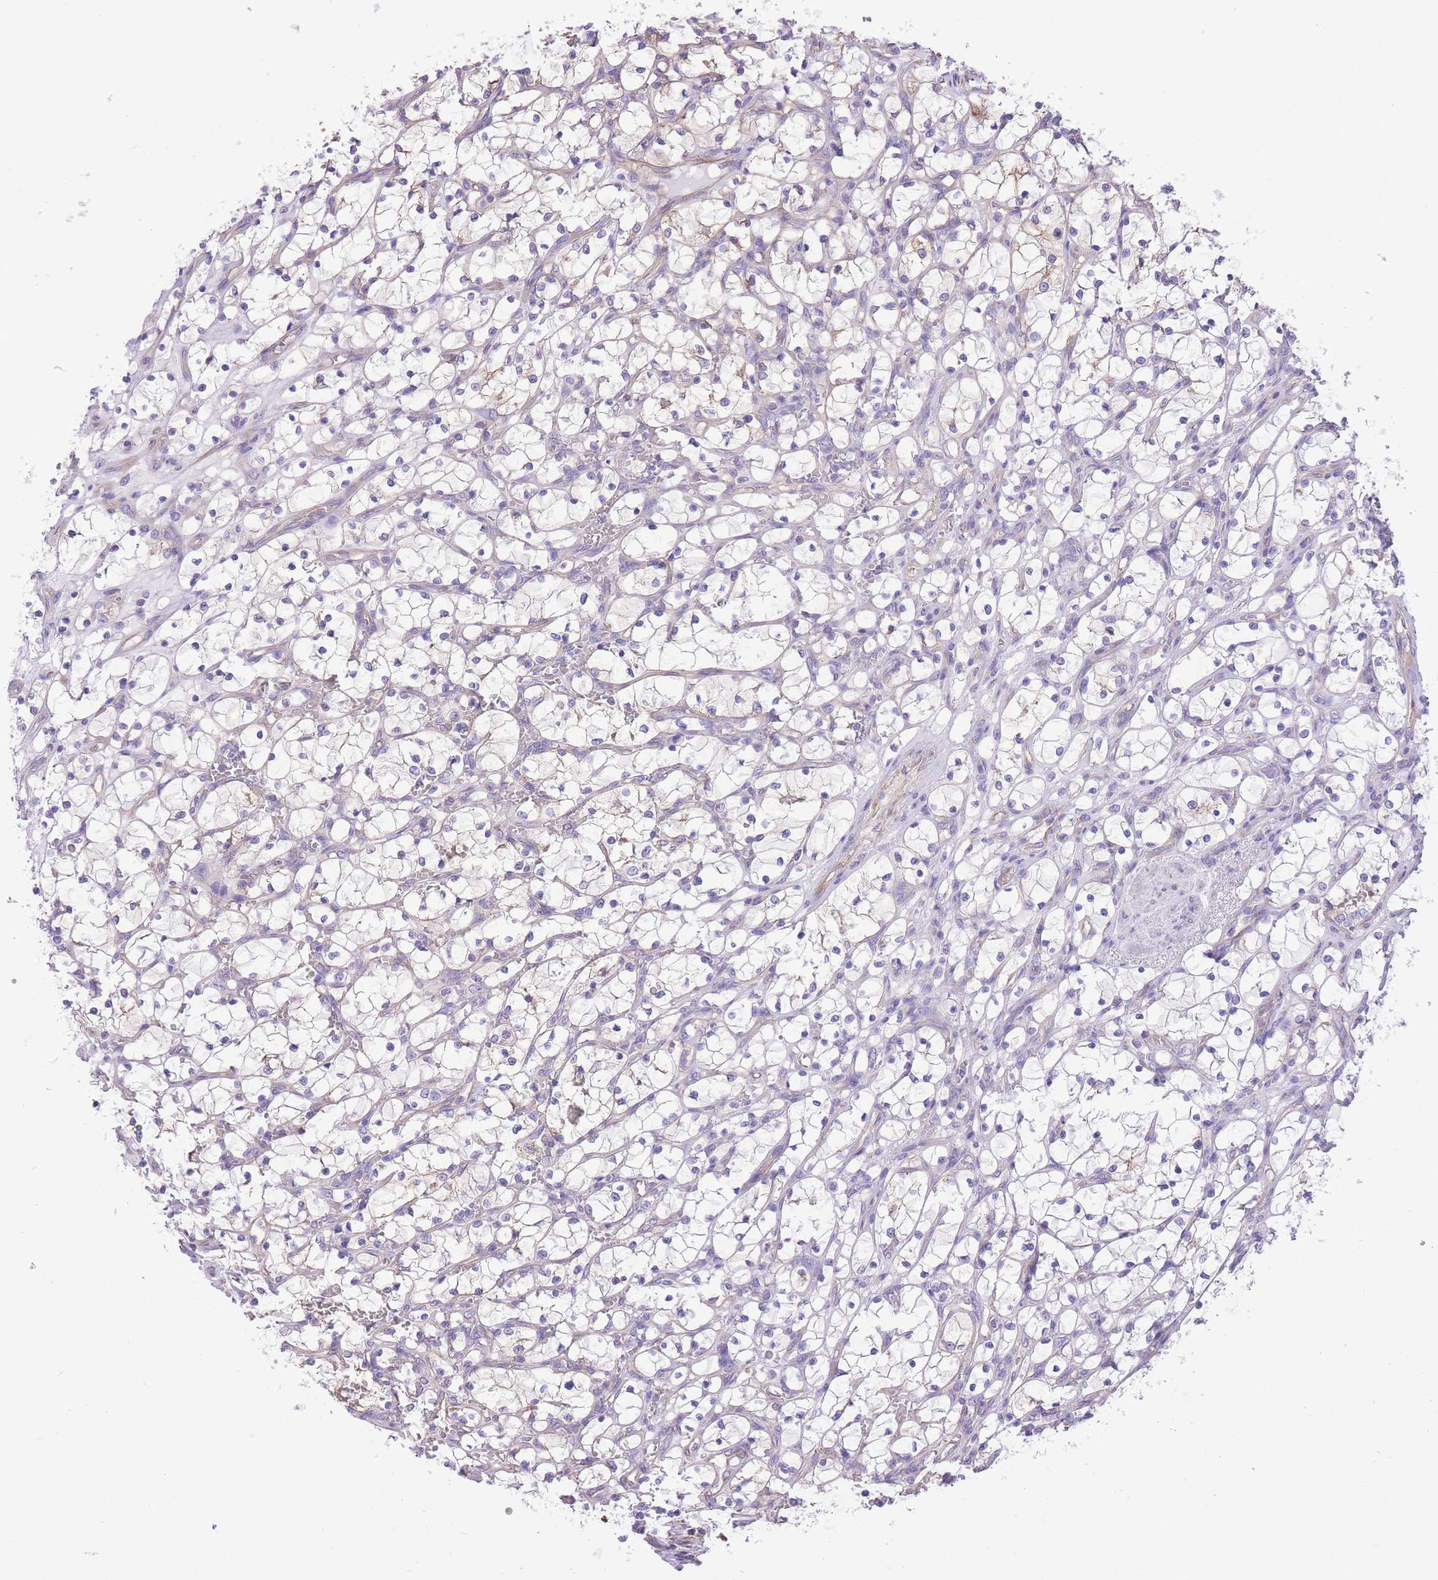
{"staining": {"intensity": "negative", "quantity": "none", "location": "none"}, "tissue": "renal cancer", "cell_type": "Tumor cells", "image_type": "cancer", "snomed": [{"axis": "morphology", "description": "Adenocarcinoma, NOS"}, {"axis": "topography", "description": "Kidney"}], "caption": "The IHC photomicrograph has no significant expression in tumor cells of renal cancer tissue.", "gene": "RHOU", "patient": {"sex": "female", "age": 69}}